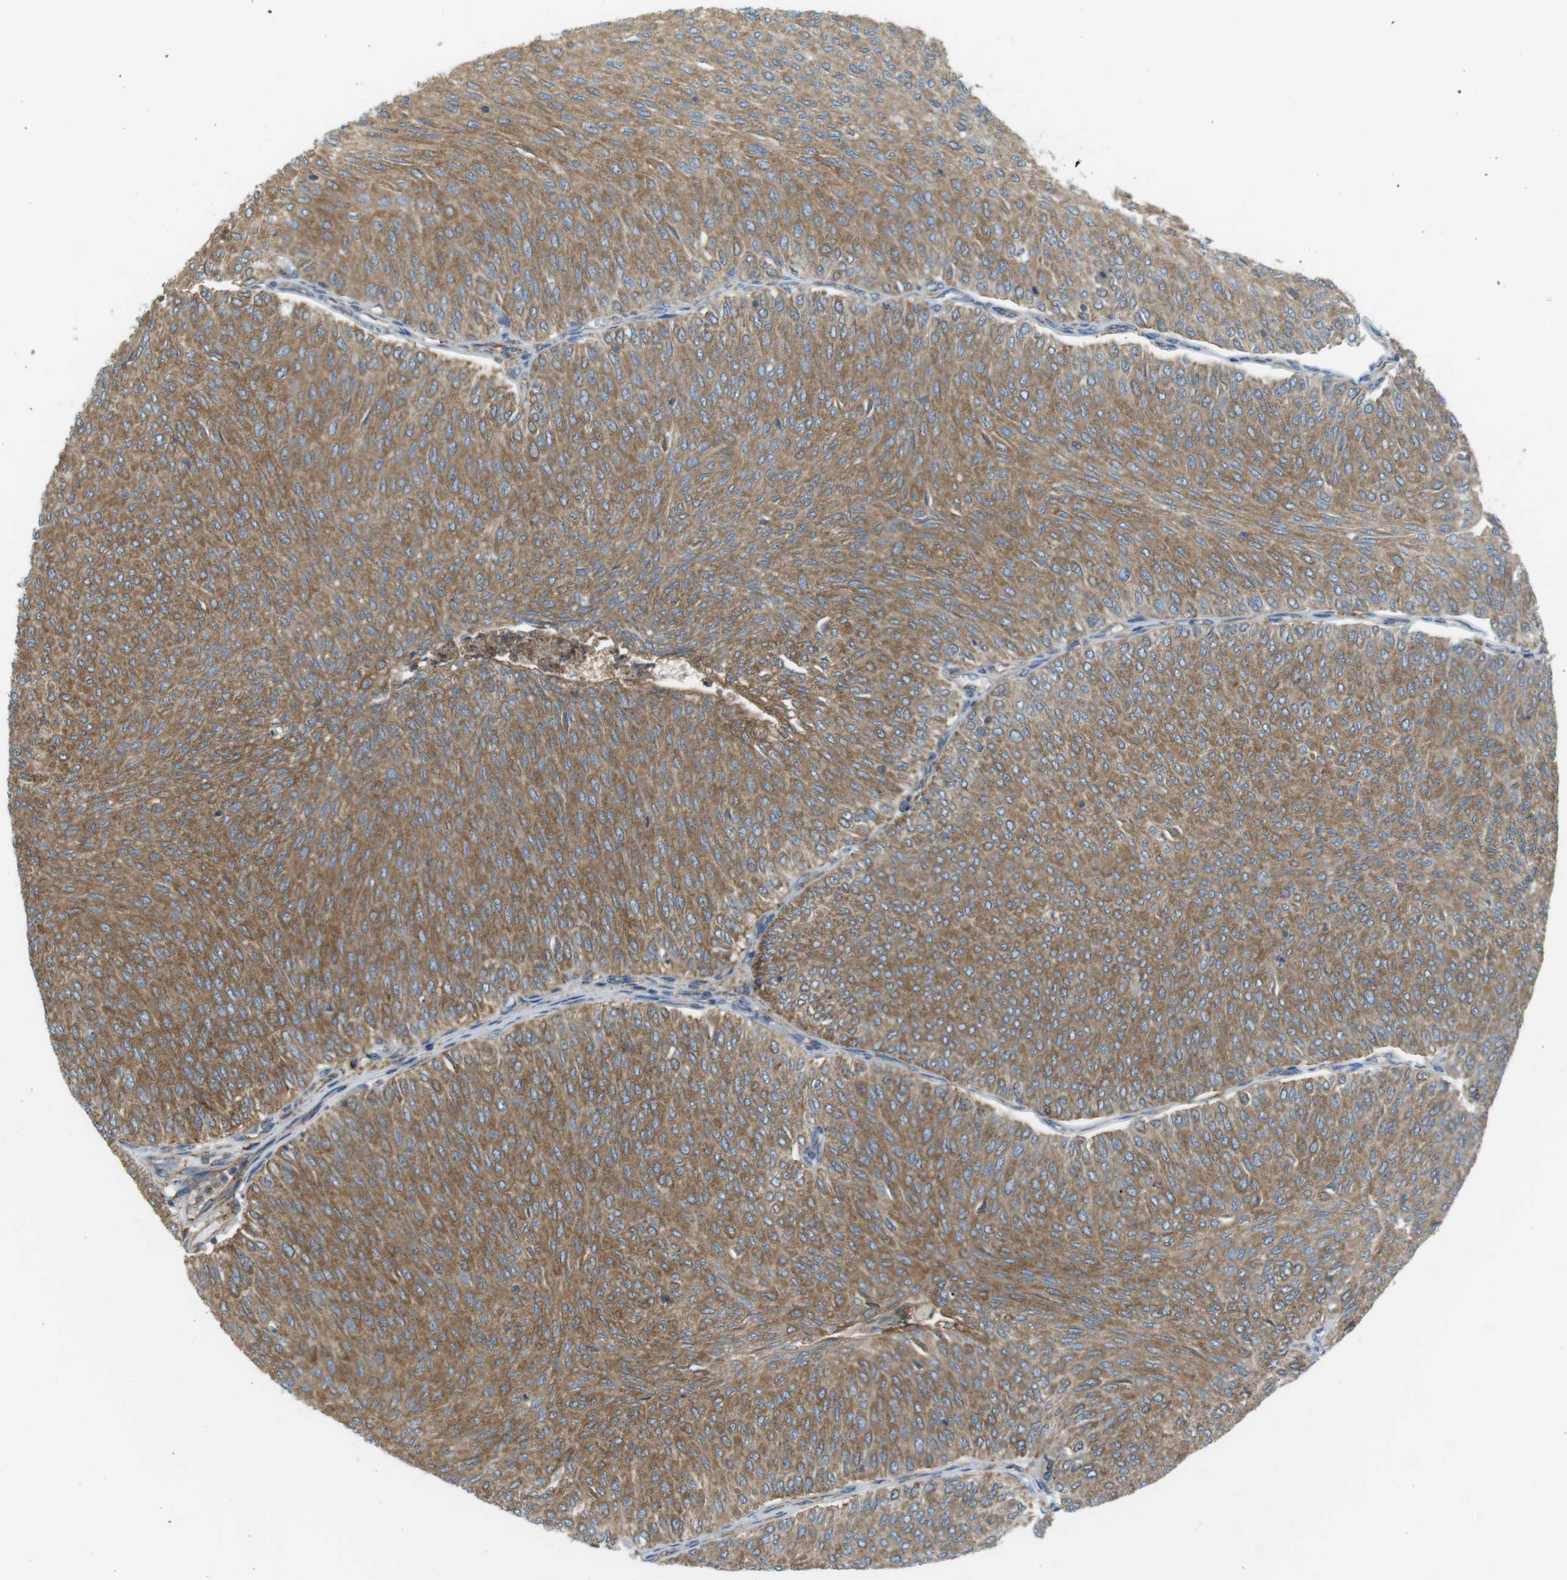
{"staining": {"intensity": "moderate", "quantity": ">75%", "location": "cytoplasmic/membranous"}, "tissue": "urothelial cancer", "cell_type": "Tumor cells", "image_type": "cancer", "snomed": [{"axis": "morphology", "description": "Urothelial carcinoma, Low grade"}, {"axis": "topography", "description": "Urinary bladder"}], "caption": "This image displays urothelial carcinoma (low-grade) stained with immunohistochemistry to label a protein in brown. The cytoplasmic/membranous of tumor cells show moderate positivity for the protein. Nuclei are counter-stained blue.", "gene": "PEPD", "patient": {"sex": "male", "age": 78}}